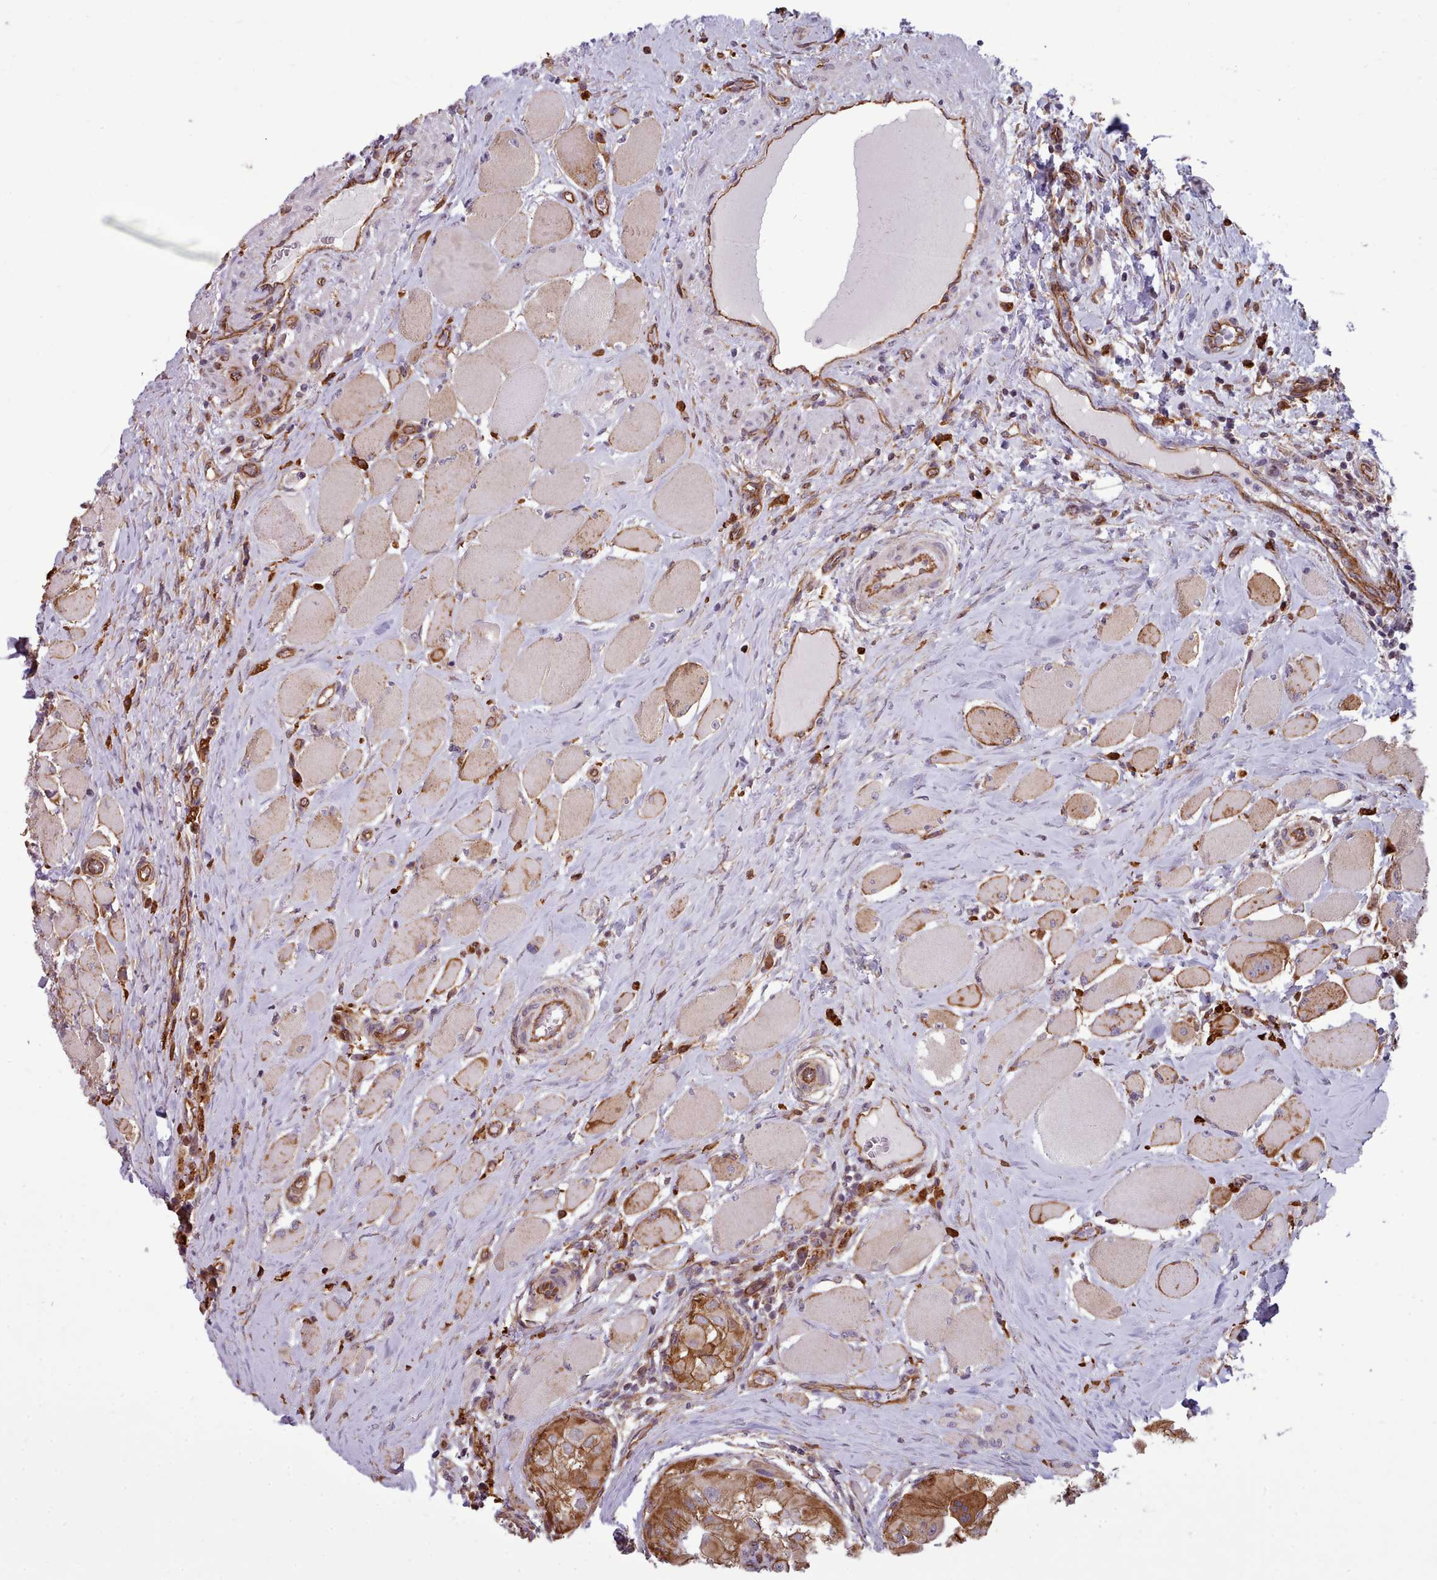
{"staining": {"intensity": "moderate", "quantity": ">75%", "location": "cytoplasmic/membranous"}, "tissue": "thyroid cancer", "cell_type": "Tumor cells", "image_type": "cancer", "snomed": [{"axis": "morphology", "description": "Papillary adenocarcinoma, NOS"}, {"axis": "topography", "description": "Thyroid gland"}], "caption": "An image of human papillary adenocarcinoma (thyroid) stained for a protein reveals moderate cytoplasmic/membranous brown staining in tumor cells.", "gene": "MRPL46", "patient": {"sex": "female", "age": 59}}